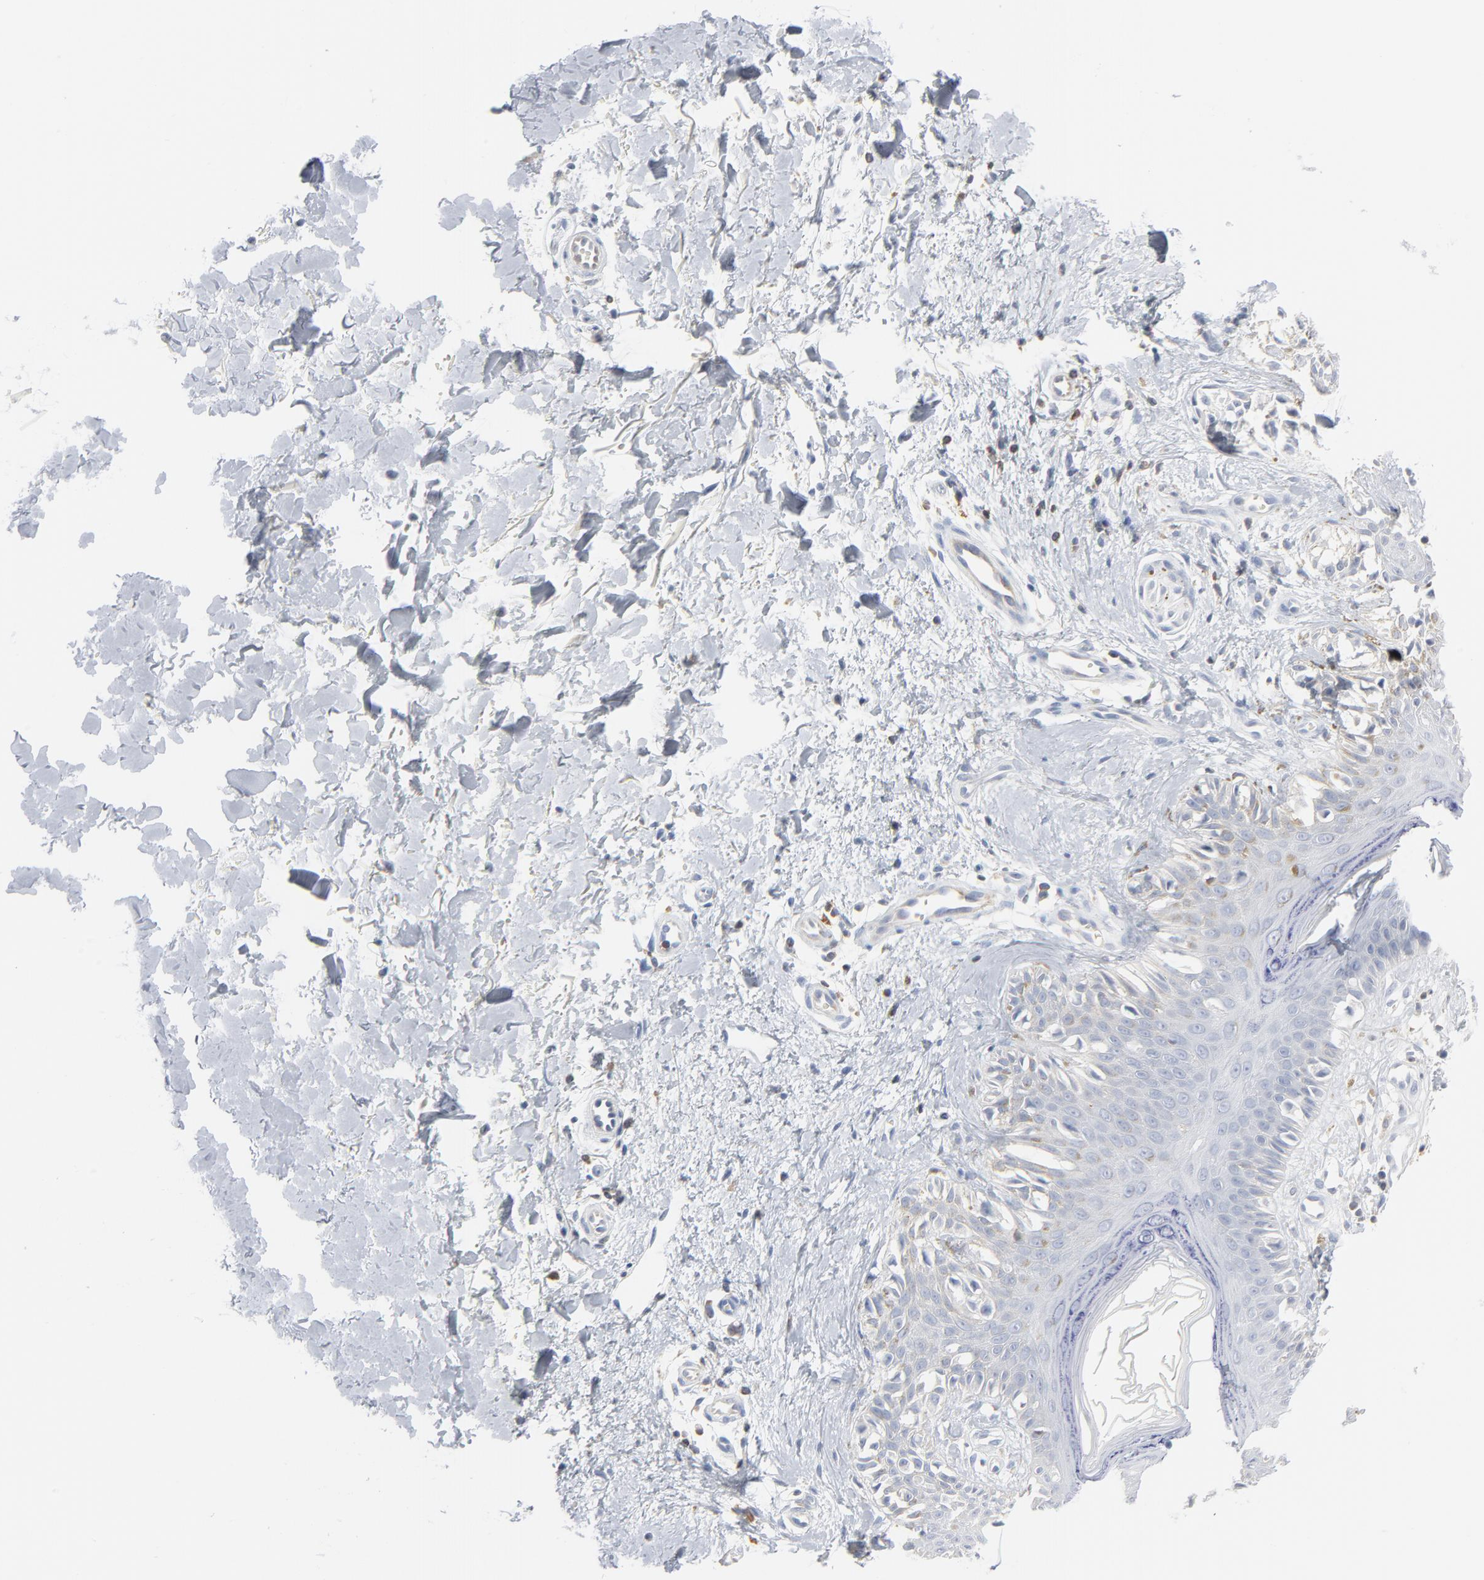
{"staining": {"intensity": "weak", "quantity": "<25%", "location": "cytoplasmic/membranous"}, "tissue": "melanoma", "cell_type": "Tumor cells", "image_type": "cancer", "snomed": [{"axis": "morphology", "description": "Normal tissue, NOS"}, {"axis": "morphology", "description": "Malignant melanoma, NOS"}, {"axis": "topography", "description": "Skin"}], "caption": "Protein analysis of melanoma reveals no significant staining in tumor cells.", "gene": "PTK2B", "patient": {"sex": "male", "age": 83}}